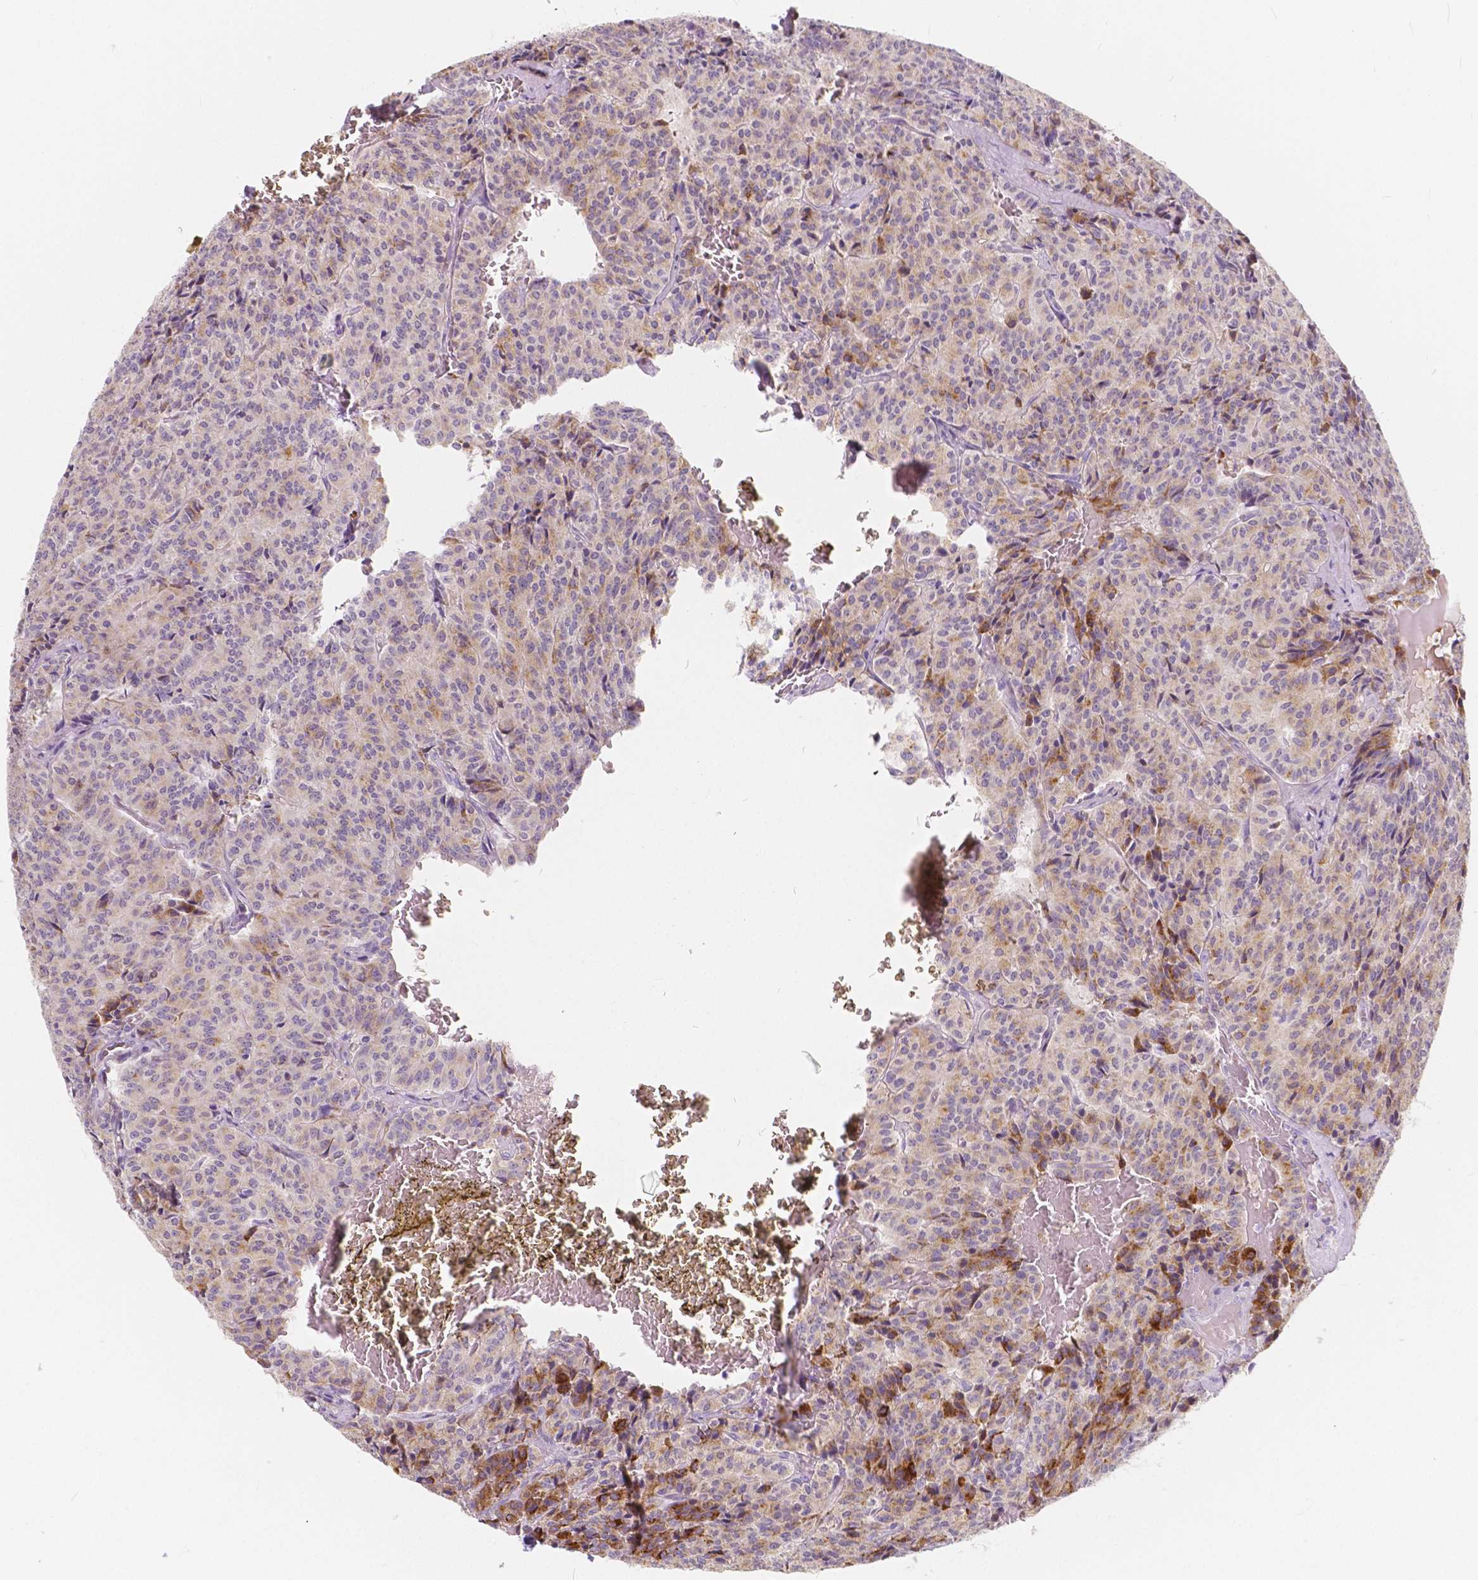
{"staining": {"intensity": "moderate", "quantity": "<25%", "location": "cytoplasmic/membranous"}, "tissue": "carcinoid", "cell_type": "Tumor cells", "image_type": "cancer", "snomed": [{"axis": "morphology", "description": "Carcinoid, malignant, NOS"}, {"axis": "topography", "description": "Lung"}], "caption": "Immunohistochemical staining of human carcinoid reveals low levels of moderate cytoplasmic/membranous staining in approximately <25% of tumor cells.", "gene": "RNF186", "patient": {"sex": "male", "age": 70}}